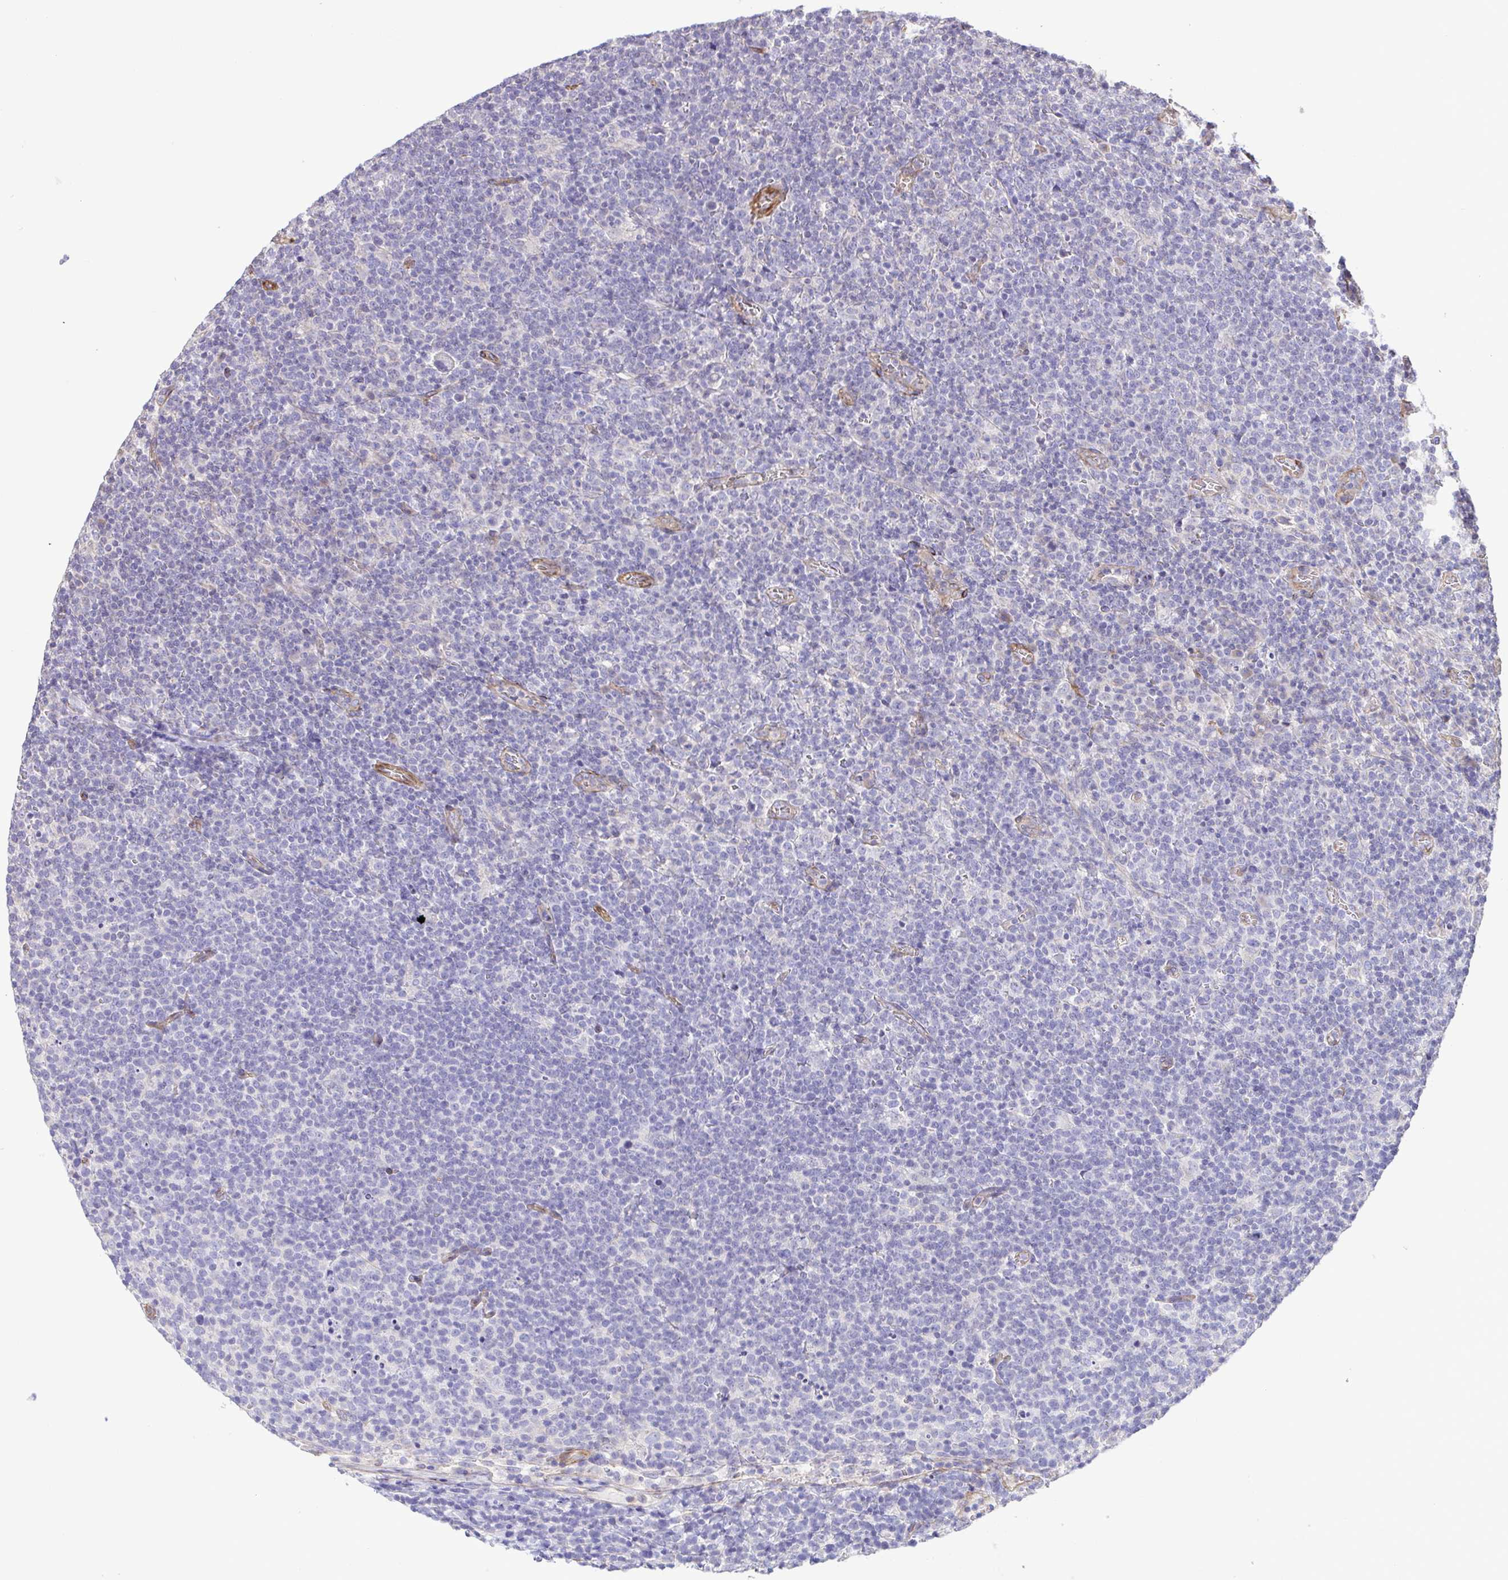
{"staining": {"intensity": "negative", "quantity": "none", "location": "none"}, "tissue": "lymphoma", "cell_type": "Tumor cells", "image_type": "cancer", "snomed": [{"axis": "morphology", "description": "Malignant lymphoma, non-Hodgkin's type, High grade"}, {"axis": "topography", "description": "Lymph node"}], "caption": "Malignant lymphoma, non-Hodgkin's type (high-grade) was stained to show a protein in brown. There is no significant positivity in tumor cells.", "gene": "FLT1", "patient": {"sex": "male", "age": 61}}